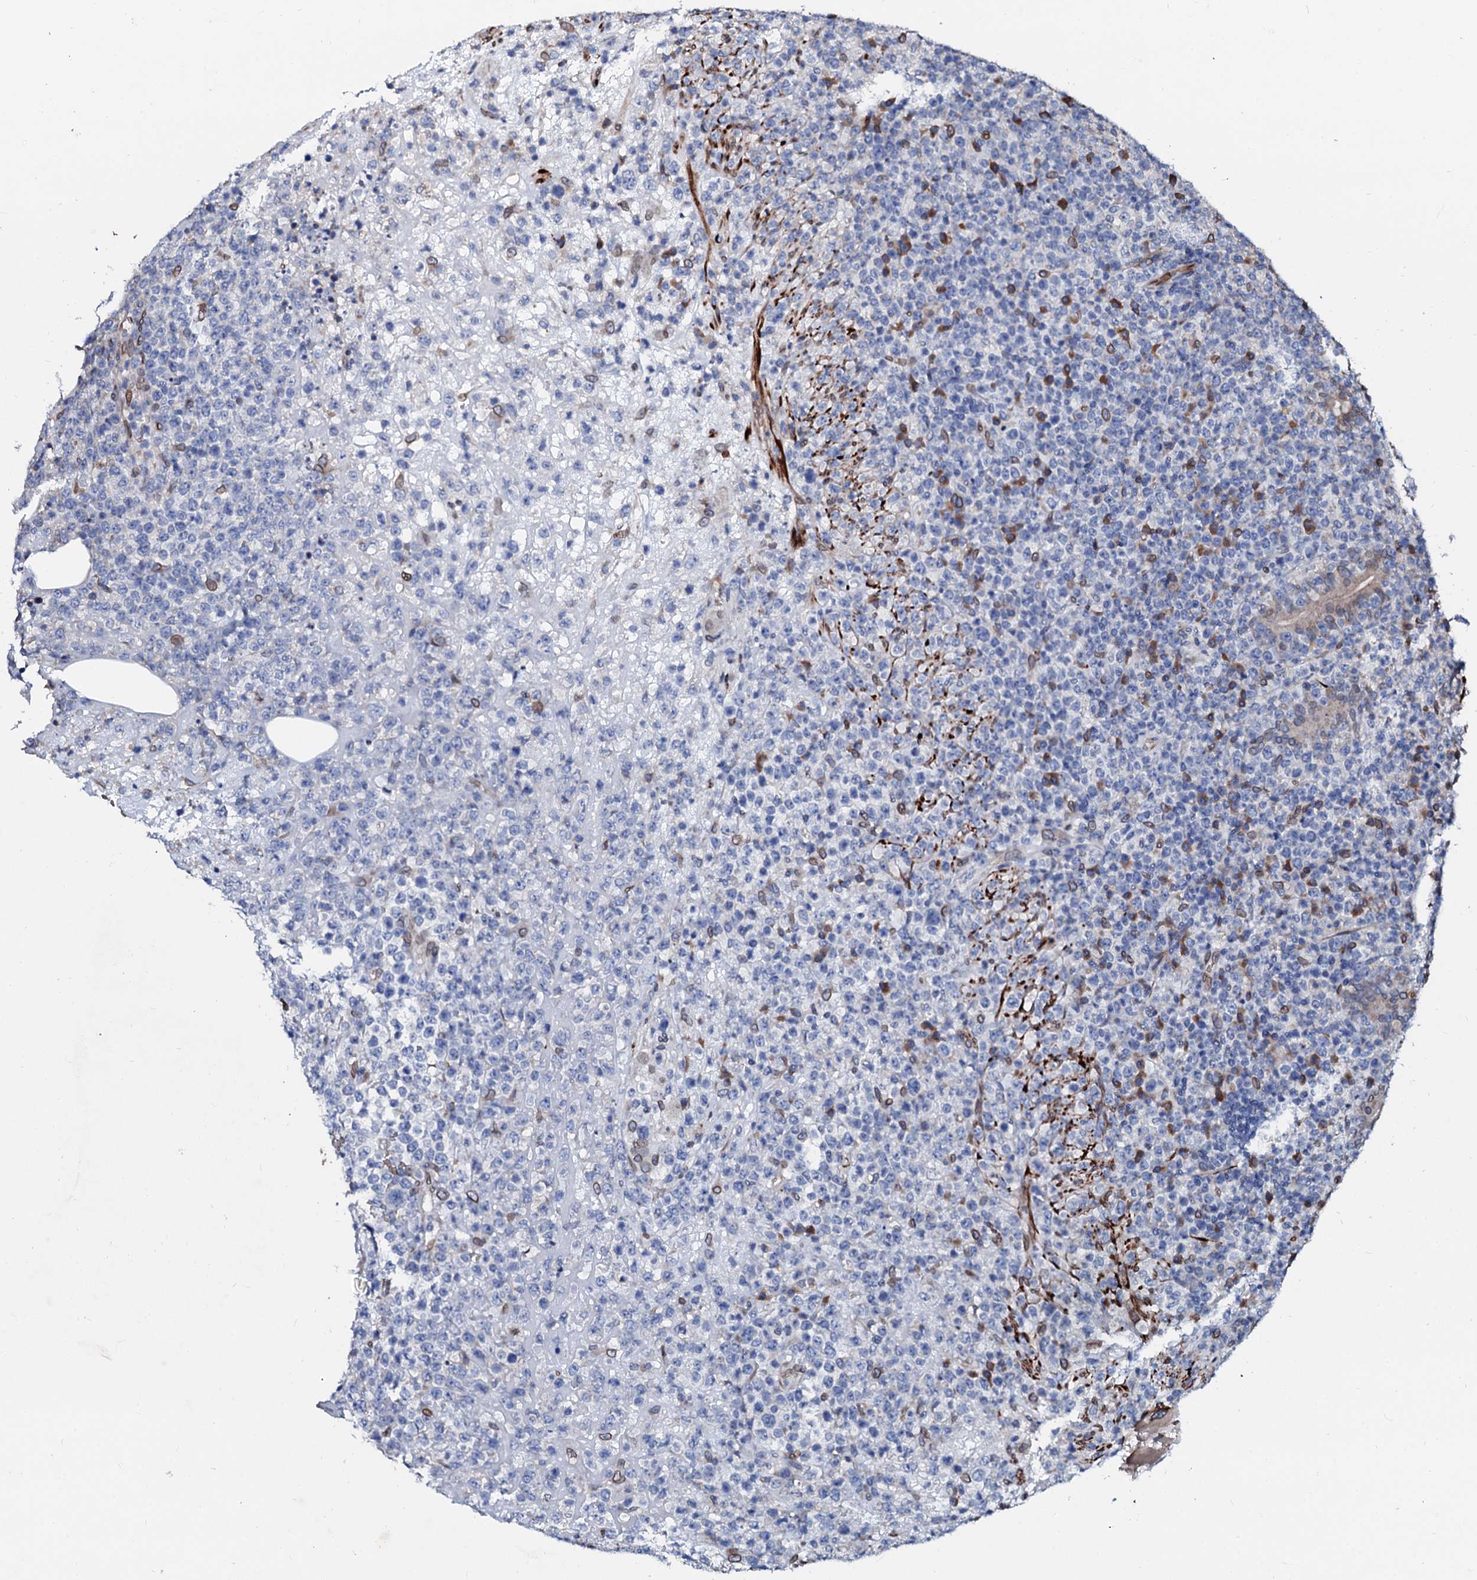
{"staining": {"intensity": "negative", "quantity": "none", "location": "none"}, "tissue": "lymphoma", "cell_type": "Tumor cells", "image_type": "cancer", "snomed": [{"axis": "morphology", "description": "Malignant lymphoma, non-Hodgkin's type, High grade"}, {"axis": "topography", "description": "Colon"}], "caption": "The immunohistochemistry (IHC) image has no significant expression in tumor cells of high-grade malignant lymphoma, non-Hodgkin's type tissue.", "gene": "NRP2", "patient": {"sex": "female", "age": 53}}